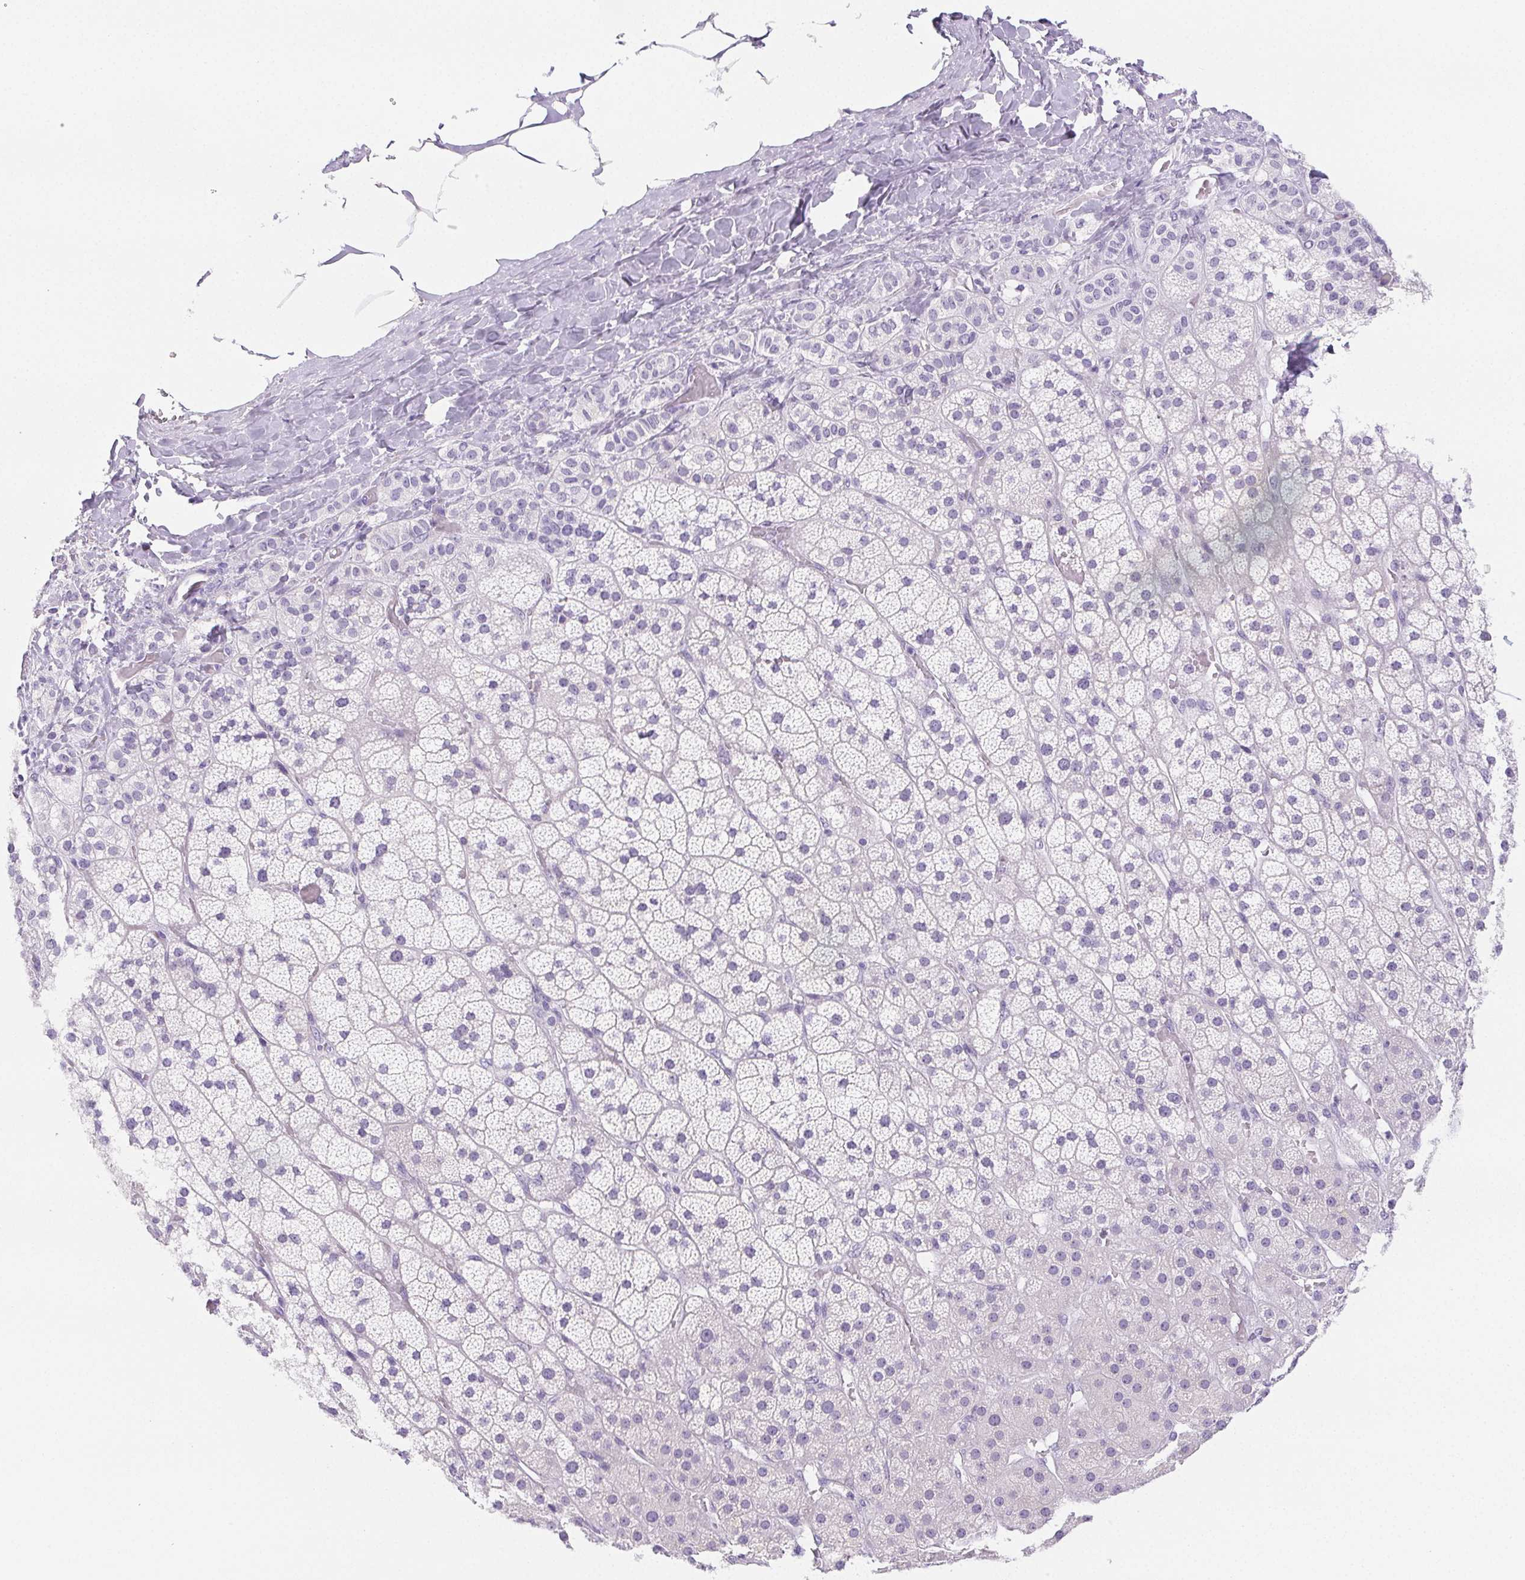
{"staining": {"intensity": "negative", "quantity": "none", "location": "none"}, "tissue": "adrenal gland", "cell_type": "Glandular cells", "image_type": "normal", "snomed": [{"axis": "morphology", "description": "Normal tissue, NOS"}, {"axis": "topography", "description": "Adrenal gland"}], "caption": "High power microscopy micrograph of an immunohistochemistry (IHC) histopathology image of normal adrenal gland, revealing no significant expression in glandular cells.", "gene": "BEND2", "patient": {"sex": "male", "age": 57}}